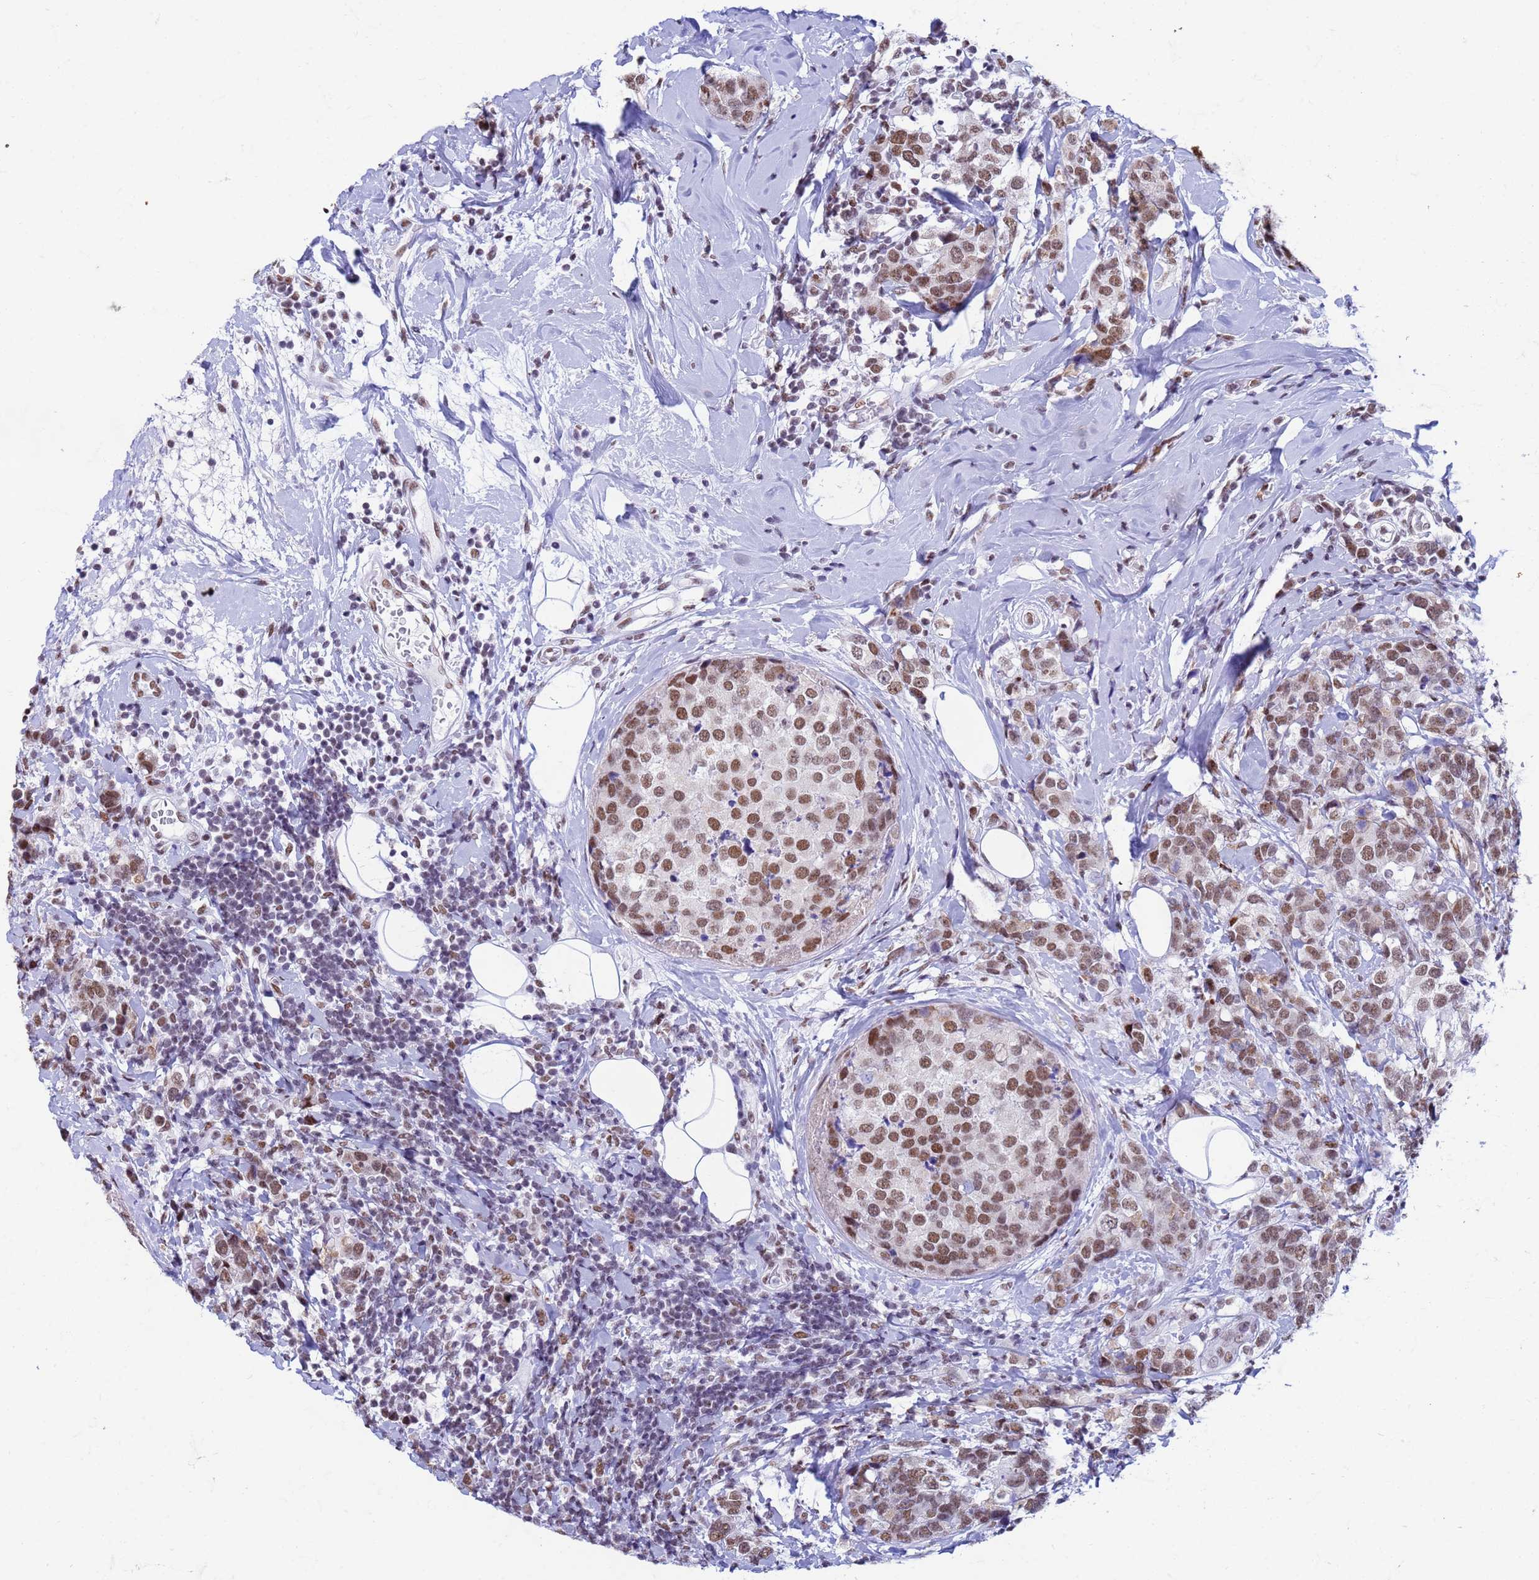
{"staining": {"intensity": "moderate", "quantity": ">75%", "location": "nuclear"}, "tissue": "breast cancer", "cell_type": "Tumor cells", "image_type": "cancer", "snomed": [{"axis": "morphology", "description": "Lobular carcinoma"}, {"axis": "topography", "description": "Breast"}], "caption": "Immunohistochemistry (IHC) (DAB (3,3'-diaminobenzidine)) staining of human lobular carcinoma (breast) reveals moderate nuclear protein expression in approximately >75% of tumor cells.", "gene": "FAM170B", "patient": {"sex": "female", "age": 59}}